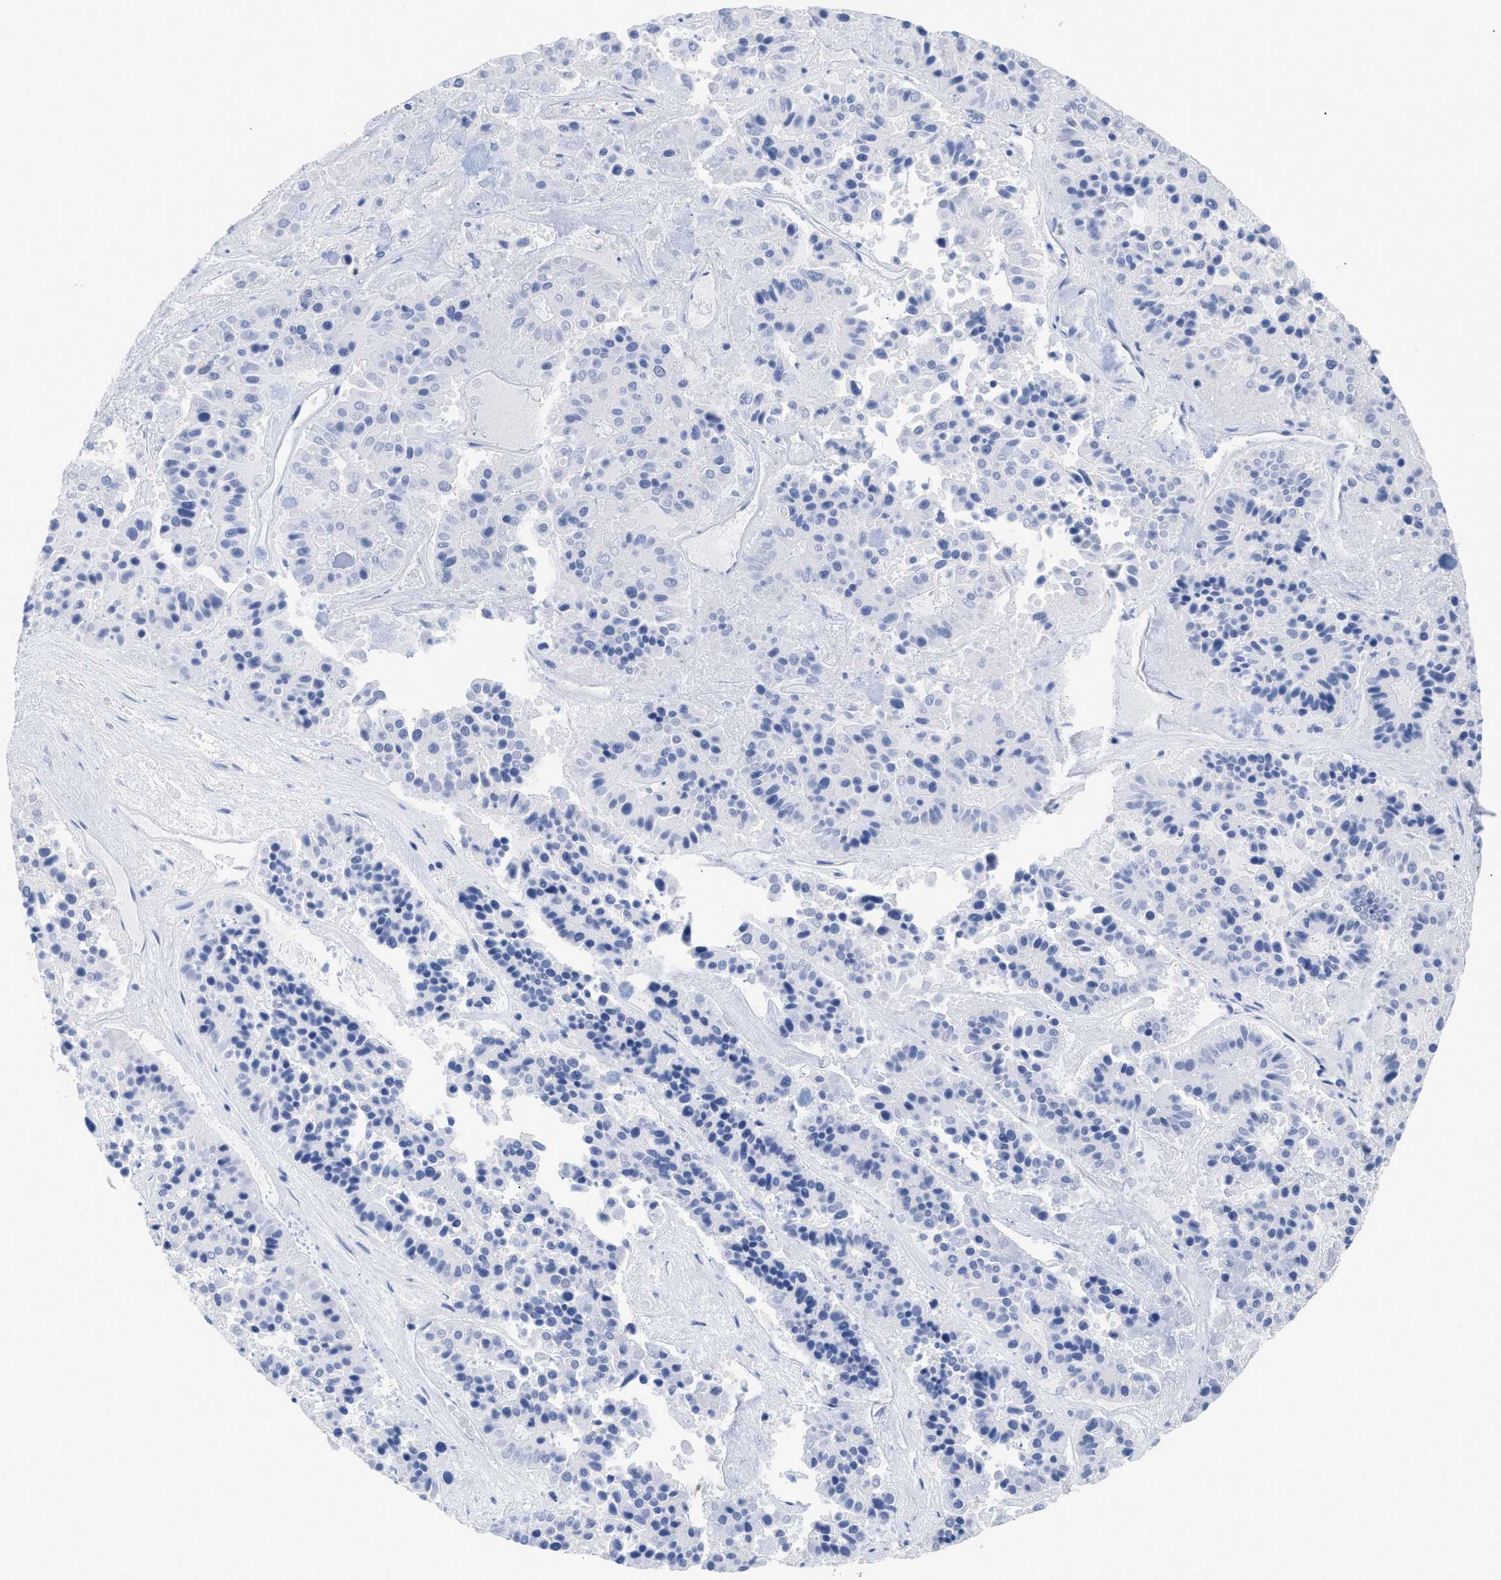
{"staining": {"intensity": "negative", "quantity": "none", "location": "none"}, "tissue": "pancreatic cancer", "cell_type": "Tumor cells", "image_type": "cancer", "snomed": [{"axis": "morphology", "description": "Adenocarcinoma, NOS"}, {"axis": "topography", "description": "Pancreas"}], "caption": "Pancreatic adenocarcinoma was stained to show a protein in brown. There is no significant positivity in tumor cells.", "gene": "DUSP26", "patient": {"sex": "male", "age": 50}}